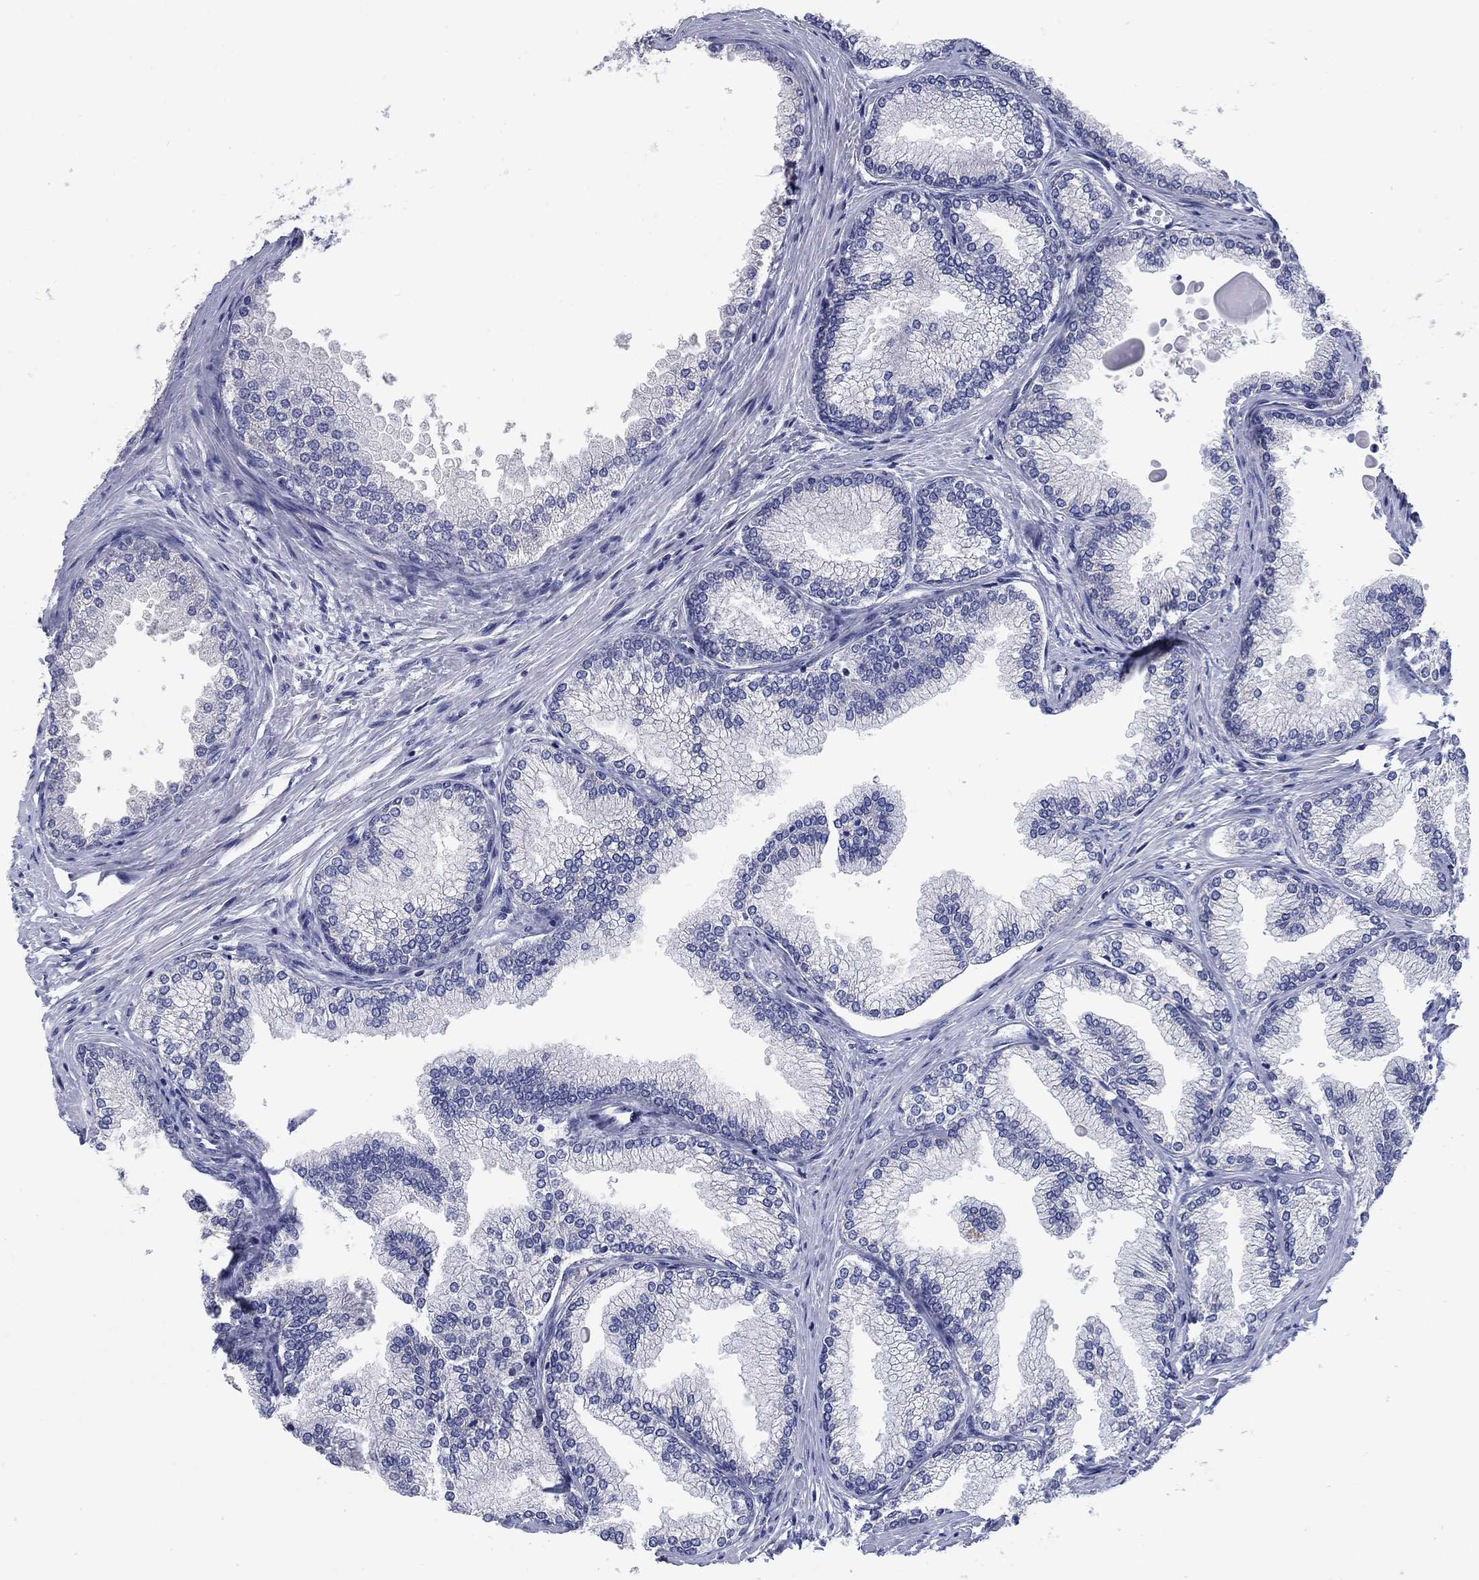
{"staining": {"intensity": "weak", "quantity": "<25%", "location": "cytoplasmic/membranous"}, "tissue": "prostate", "cell_type": "Glandular cells", "image_type": "normal", "snomed": [{"axis": "morphology", "description": "Normal tissue, NOS"}, {"axis": "topography", "description": "Prostate"}], "caption": "Immunohistochemistry (IHC) image of normal prostate: human prostate stained with DAB (3,3'-diaminobenzidine) demonstrates no significant protein expression in glandular cells.", "gene": "TMEM59", "patient": {"sex": "male", "age": 72}}